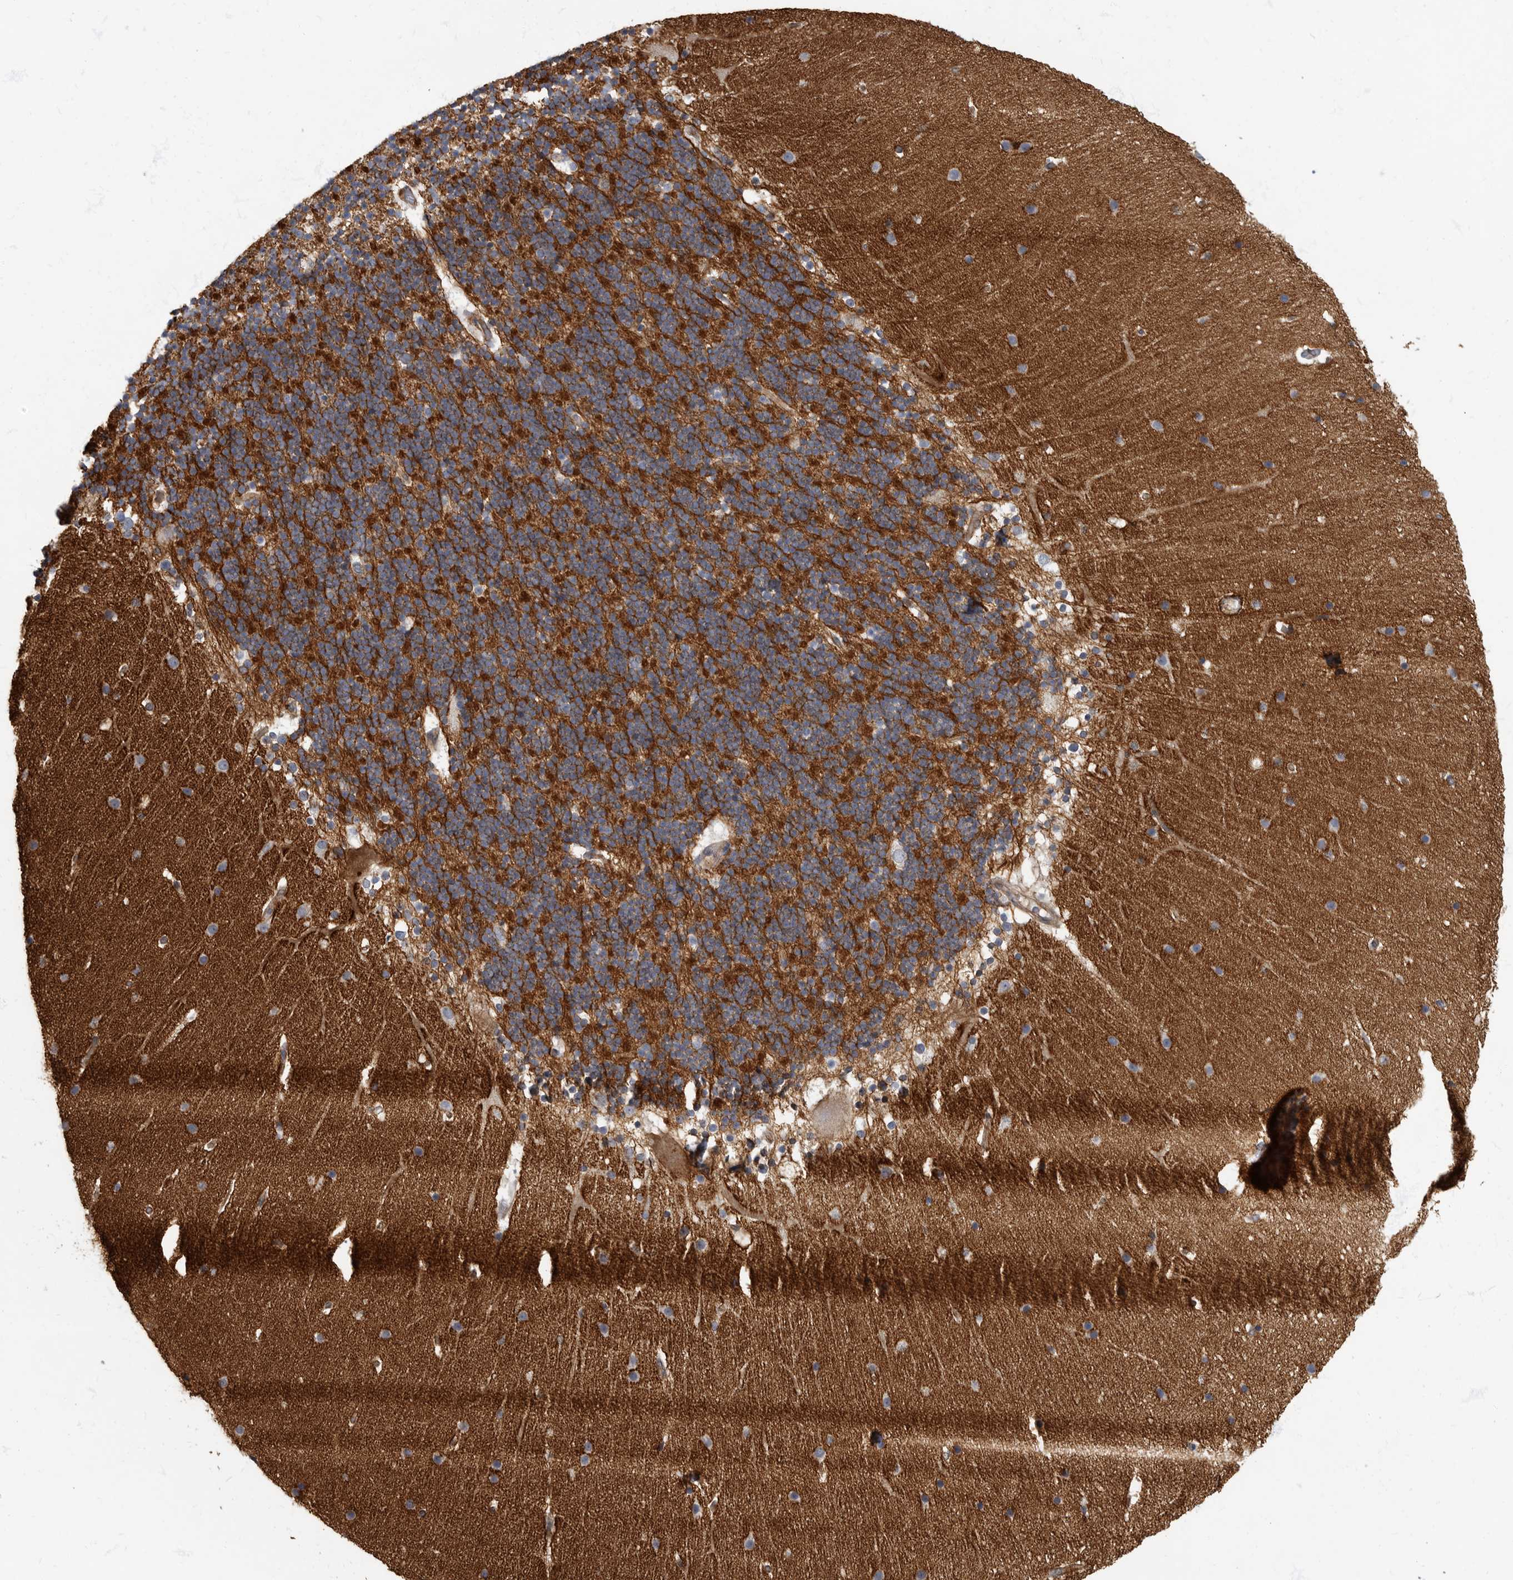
{"staining": {"intensity": "moderate", "quantity": "<25%", "location": "cytoplasmic/membranous"}, "tissue": "cerebellum", "cell_type": "Cells in granular layer", "image_type": "normal", "snomed": [{"axis": "morphology", "description": "Normal tissue, NOS"}, {"axis": "topography", "description": "Cerebellum"}], "caption": "A low amount of moderate cytoplasmic/membranous positivity is present in about <25% of cells in granular layer in unremarkable cerebellum.", "gene": "PDK1", "patient": {"sex": "male", "age": 57}}